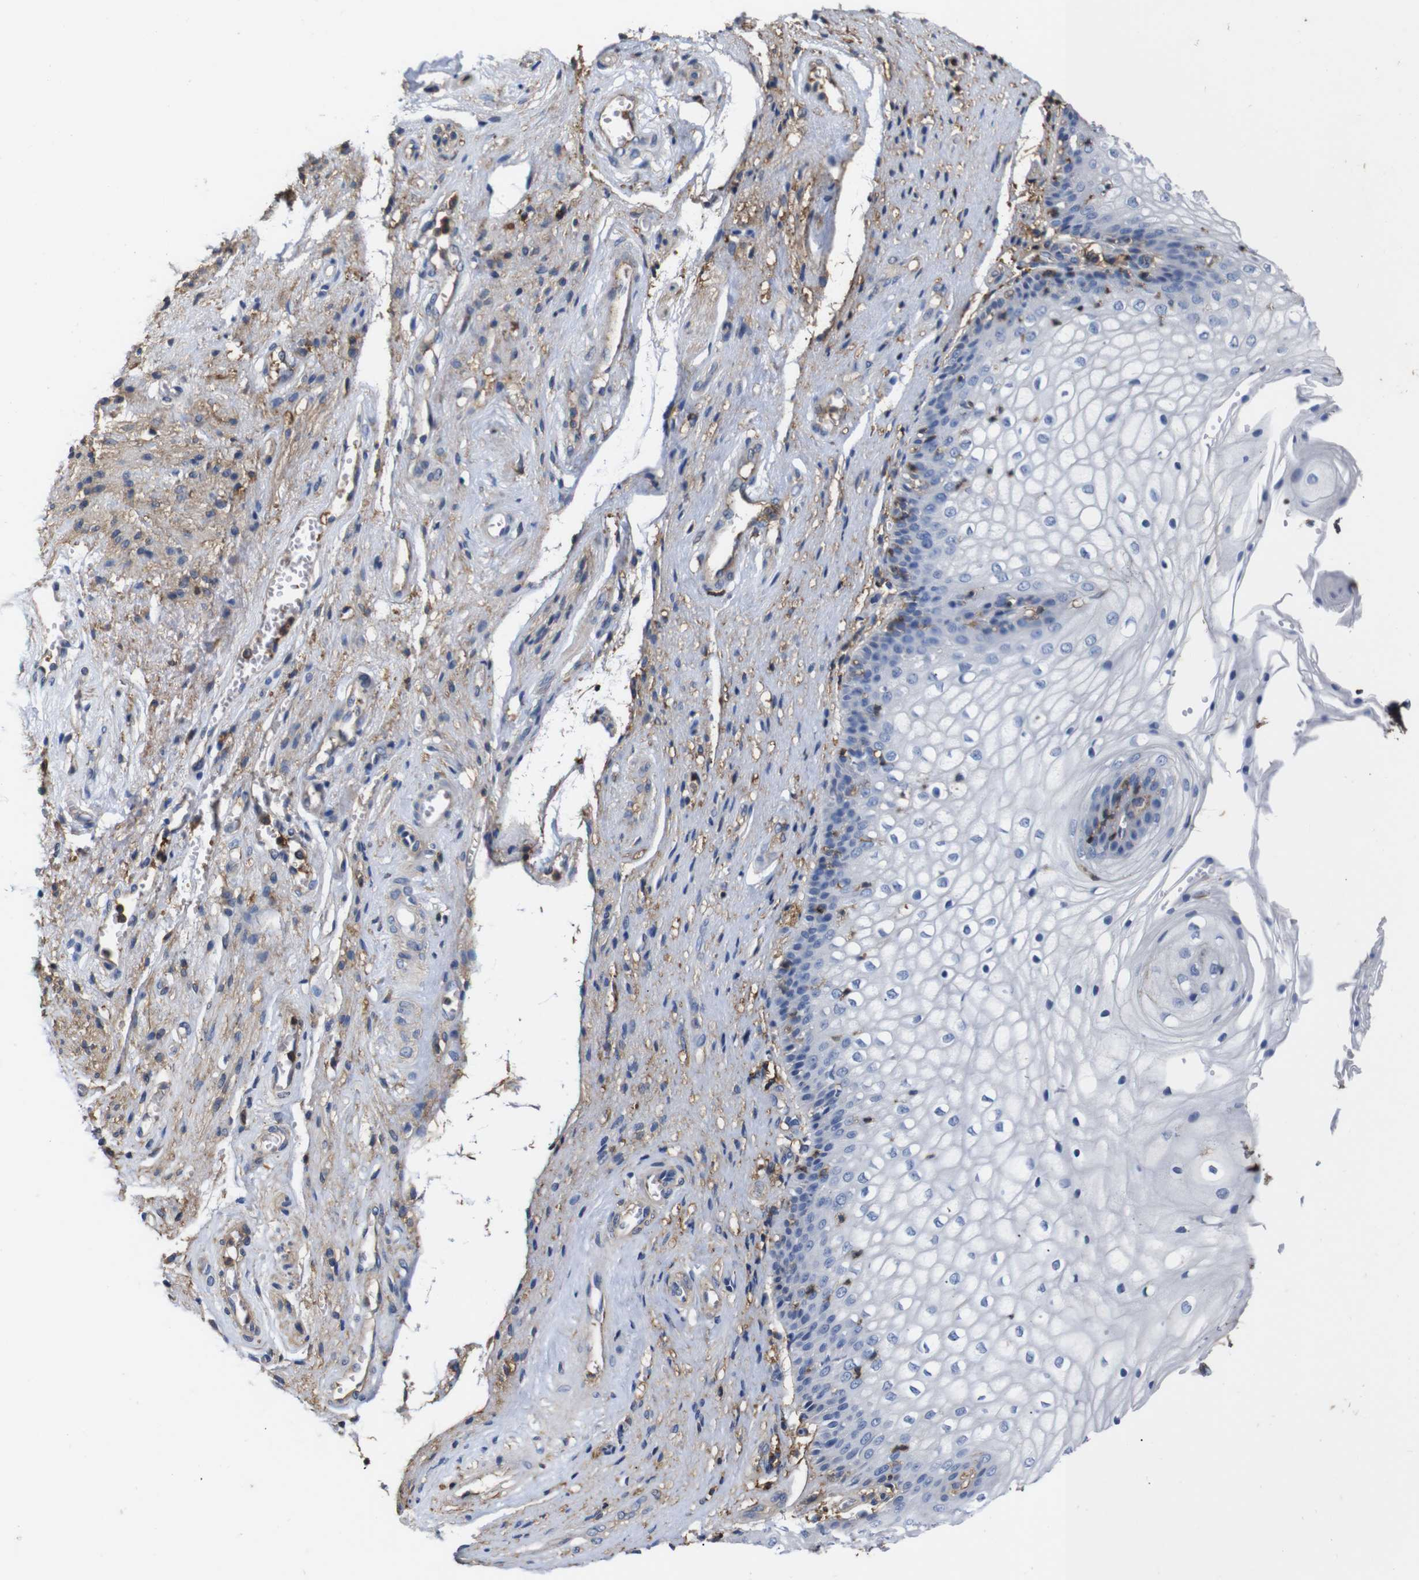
{"staining": {"intensity": "negative", "quantity": "none", "location": "none"}, "tissue": "vagina", "cell_type": "Squamous epithelial cells", "image_type": "normal", "snomed": [{"axis": "morphology", "description": "Normal tissue, NOS"}, {"axis": "topography", "description": "Vagina"}], "caption": "The histopathology image demonstrates no staining of squamous epithelial cells in unremarkable vagina. (Brightfield microscopy of DAB IHC at high magnification).", "gene": "PI4KA", "patient": {"sex": "female", "age": 34}}